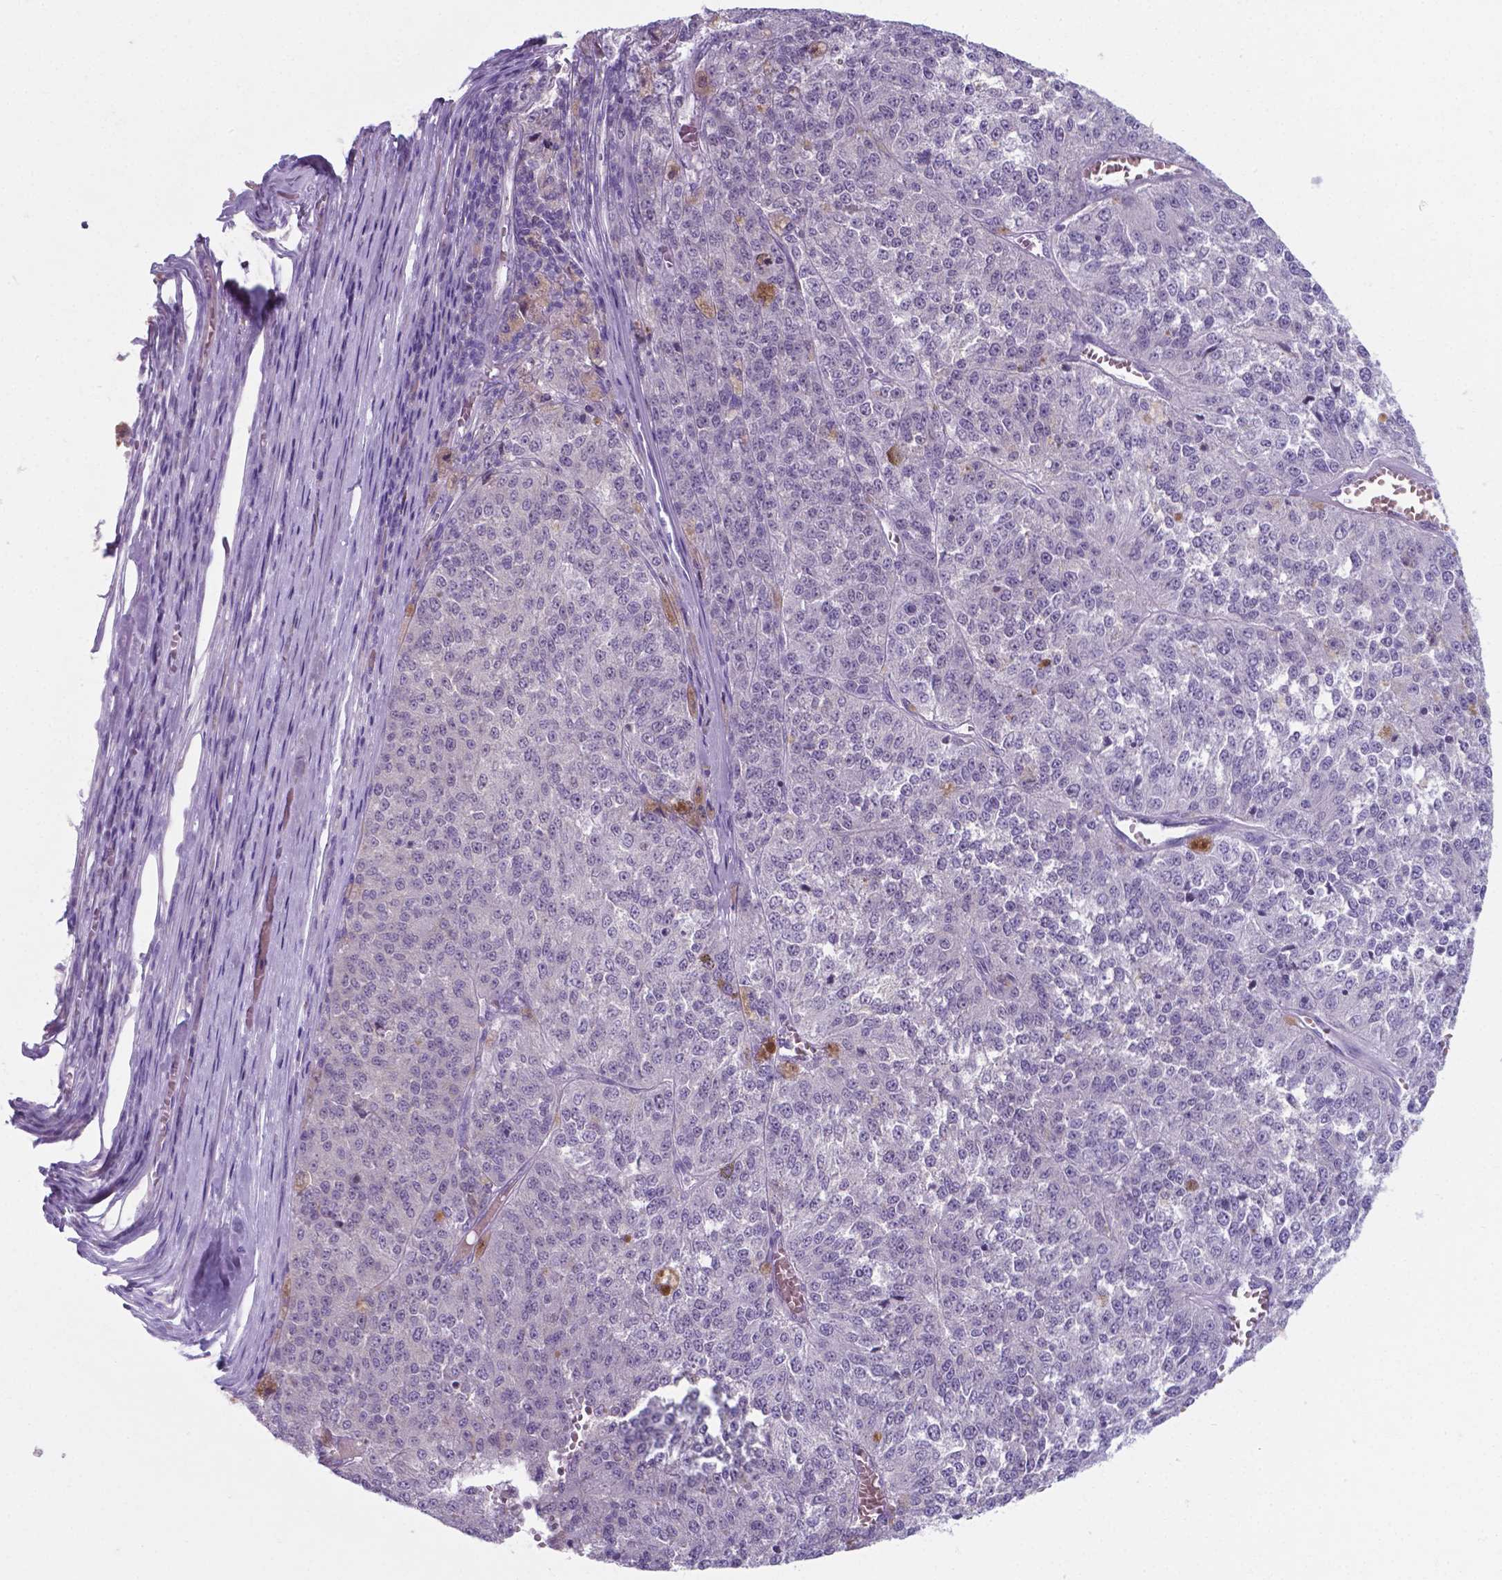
{"staining": {"intensity": "weak", "quantity": "<25%", "location": "nuclear"}, "tissue": "melanoma", "cell_type": "Tumor cells", "image_type": "cancer", "snomed": [{"axis": "morphology", "description": "Malignant melanoma, Metastatic site"}, {"axis": "topography", "description": "Lymph node"}], "caption": "Tumor cells show no significant protein positivity in malignant melanoma (metastatic site).", "gene": "AP5B1", "patient": {"sex": "female", "age": 64}}